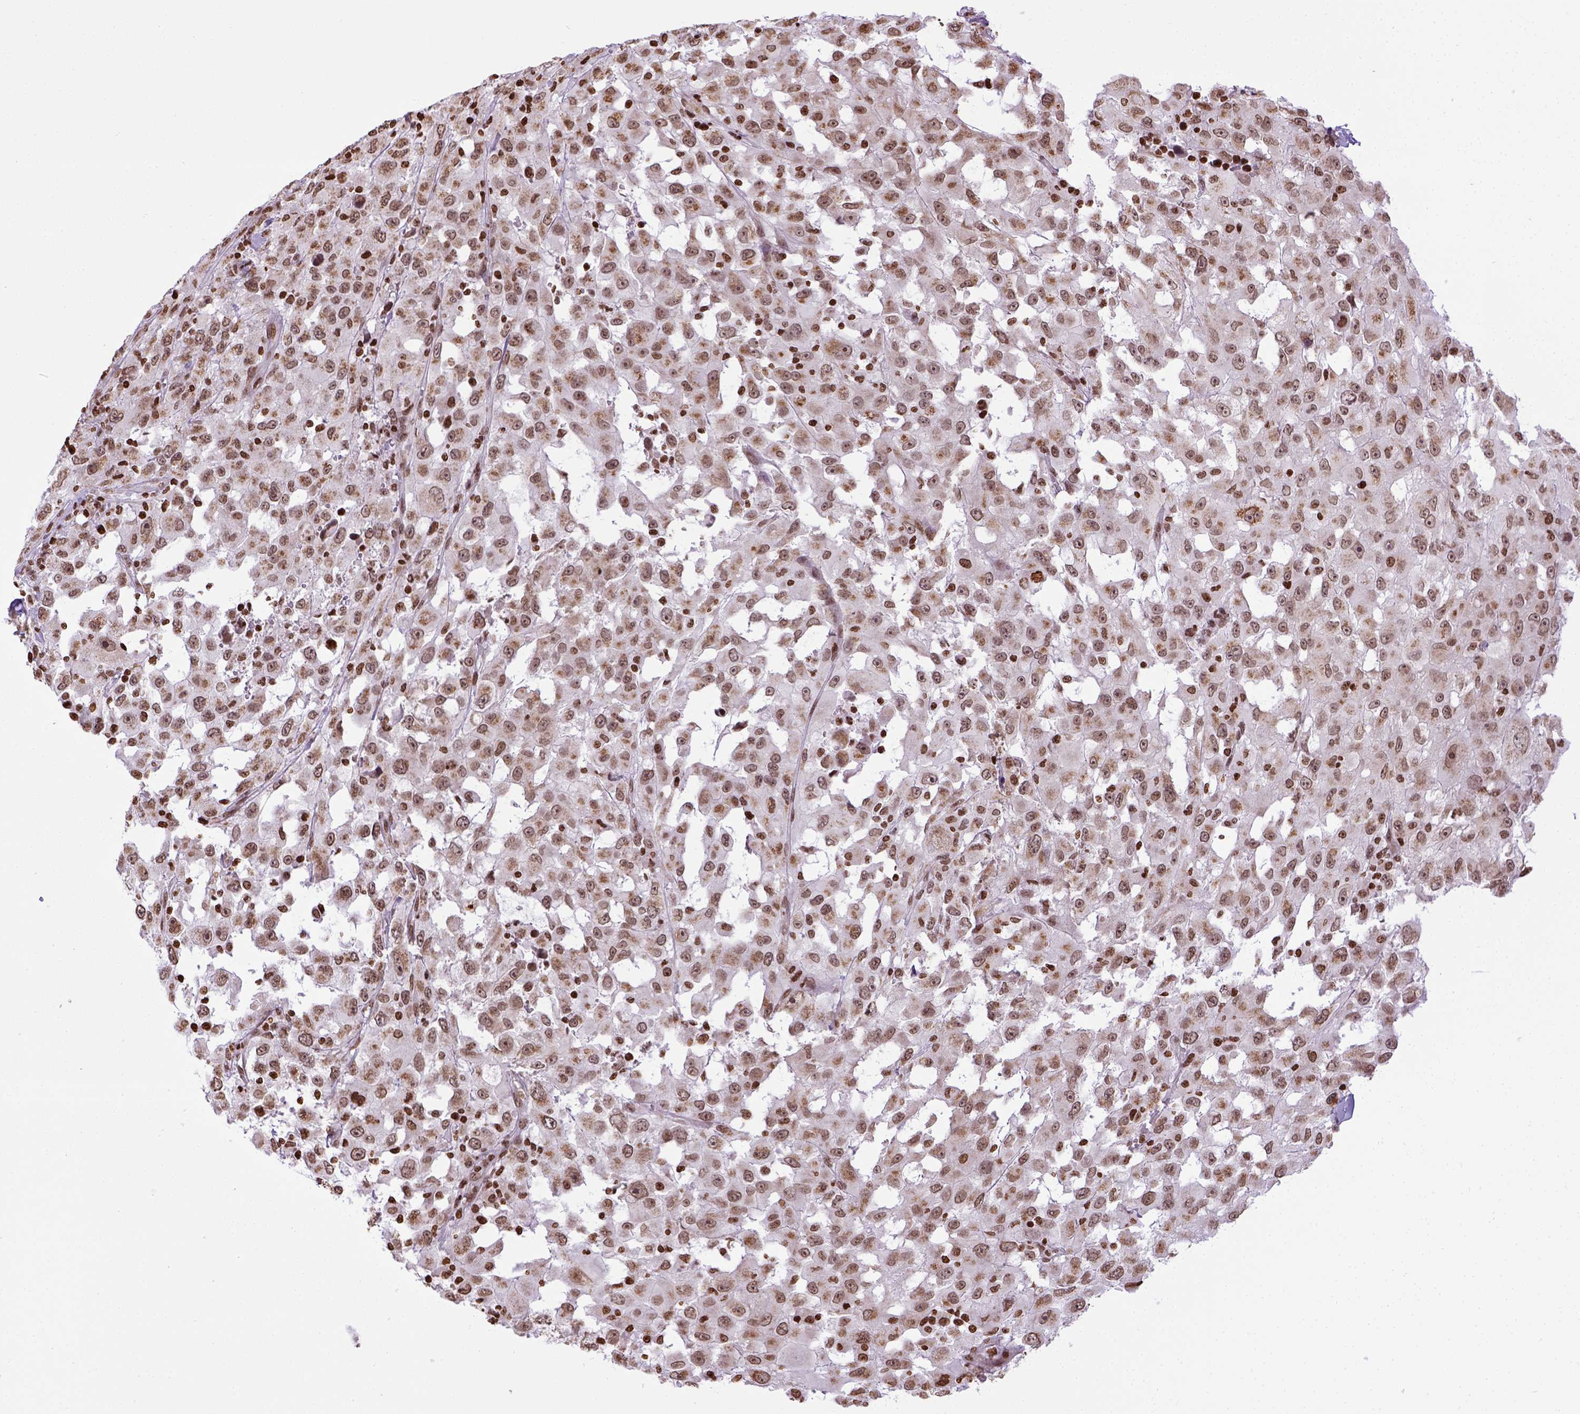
{"staining": {"intensity": "moderate", "quantity": ">75%", "location": "nuclear"}, "tissue": "melanoma", "cell_type": "Tumor cells", "image_type": "cancer", "snomed": [{"axis": "morphology", "description": "Malignant melanoma, Metastatic site"}, {"axis": "topography", "description": "Lymph node"}], "caption": "Protein expression by immunohistochemistry (IHC) reveals moderate nuclear expression in approximately >75% of tumor cells in melanoma. The protein of interest is shown in brown color, while the nuclei are stained blue.", "gene": "ZNF75D", "patient": {"sex": "male", "age": 50}}